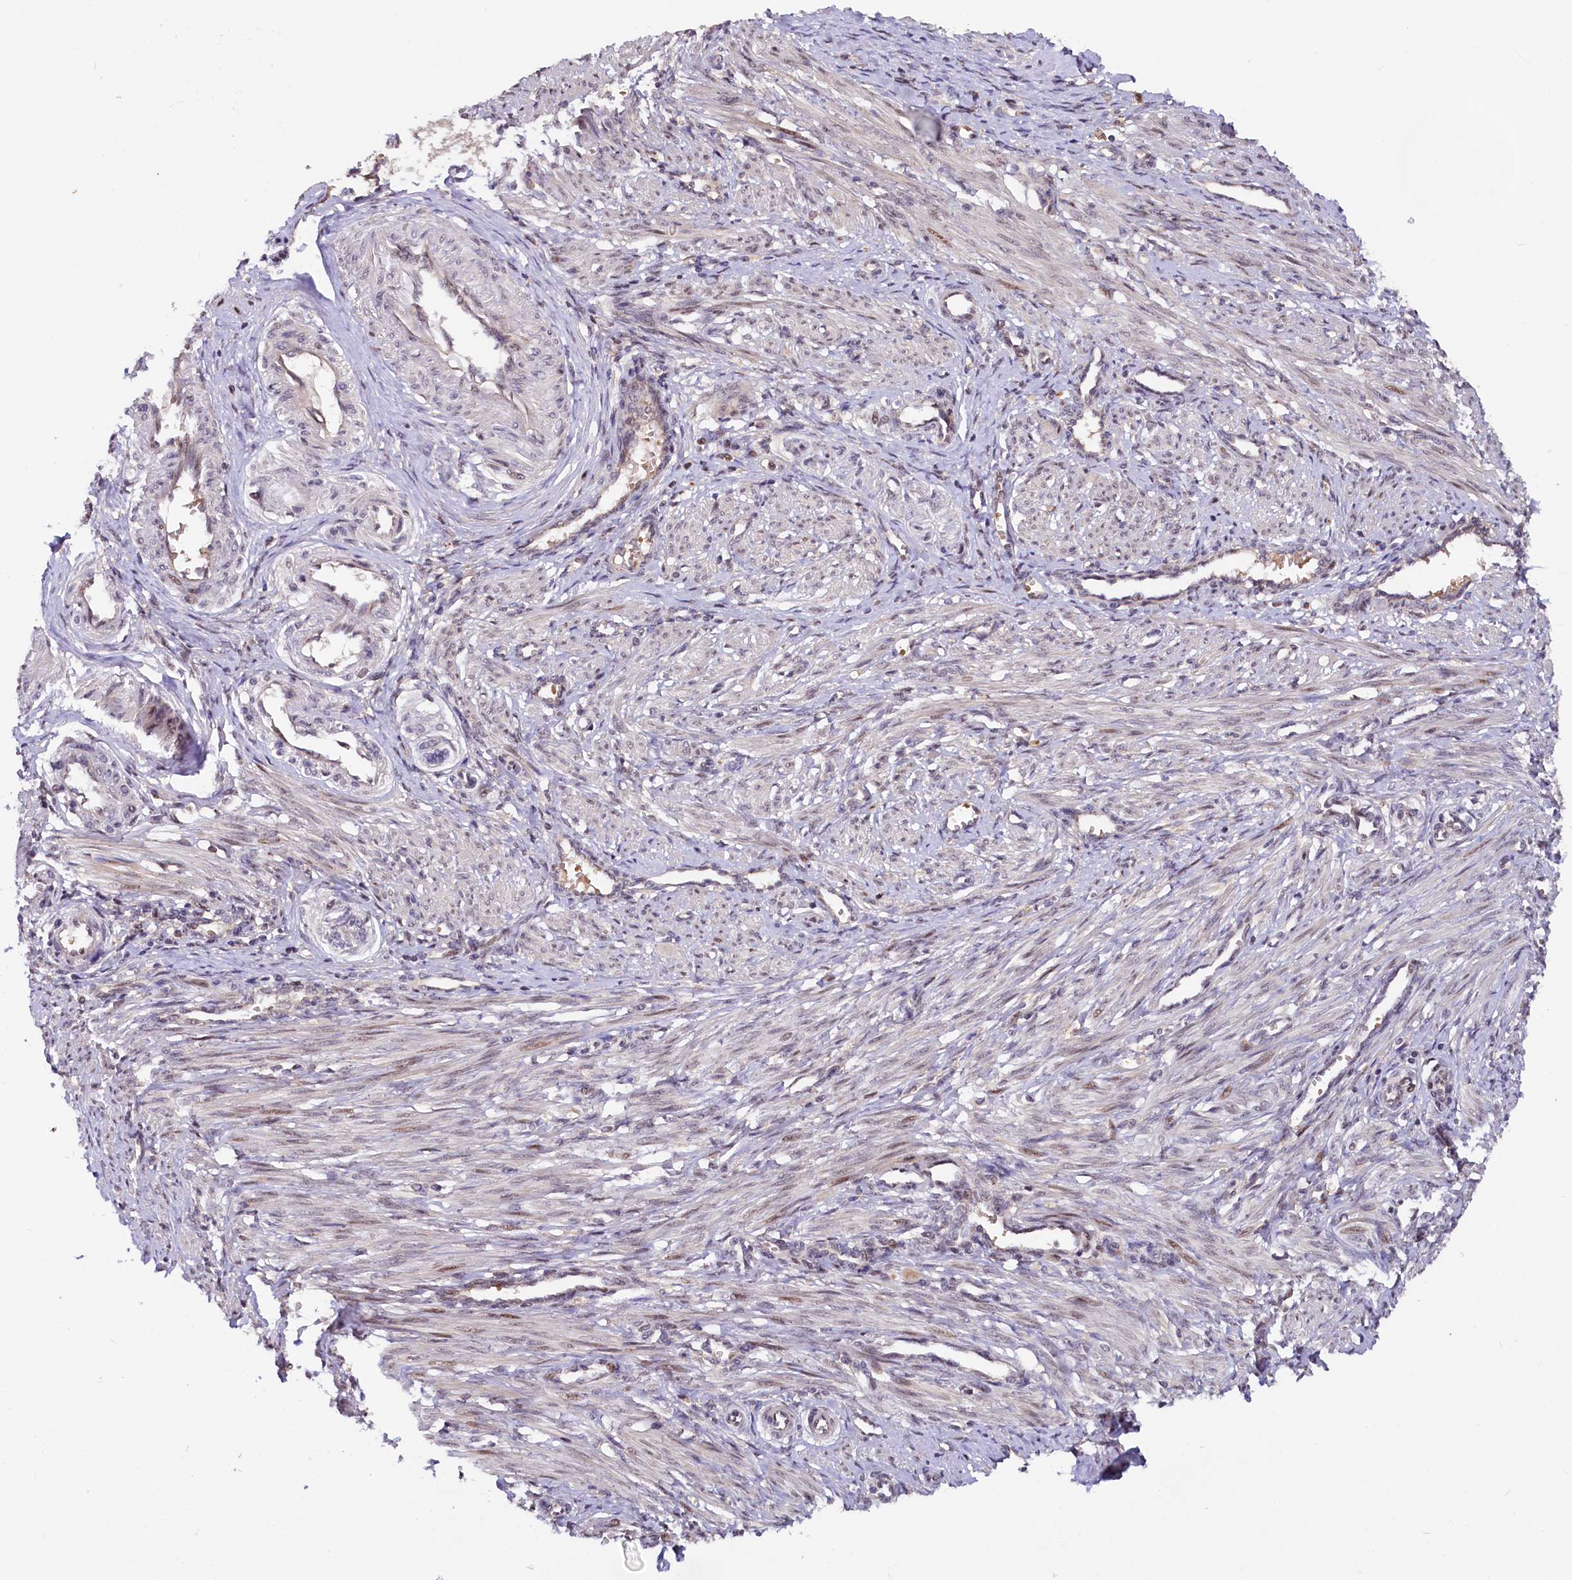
{"staining": {"intensity": "moderate", "quantity": "<25%", "location": "cytoplasmic/membranous,nuclear"}, "tissue": "smooth muscle", "cell_type": "Smooth muscle cells", "image_type": "normal", "snomed": [{"axis": "morphology", "description": "Normal tissue, NOS"}, {"axis": "topography", "description": "Endometrium"}], "caption": "High-magnification brightfield microscopy of benign smooth muscle stained with DAB (3,3'-diaminobenzidine) (brown) and counterstained with hematoxylin (blue). smooth muscle cells exhibit moderate cytoplasmic/membranous,nuclear positivity is seen in approximately<25% of cells.", "gene": "N4BP2L1", "patient": {"sex": "female", "age": 33}}